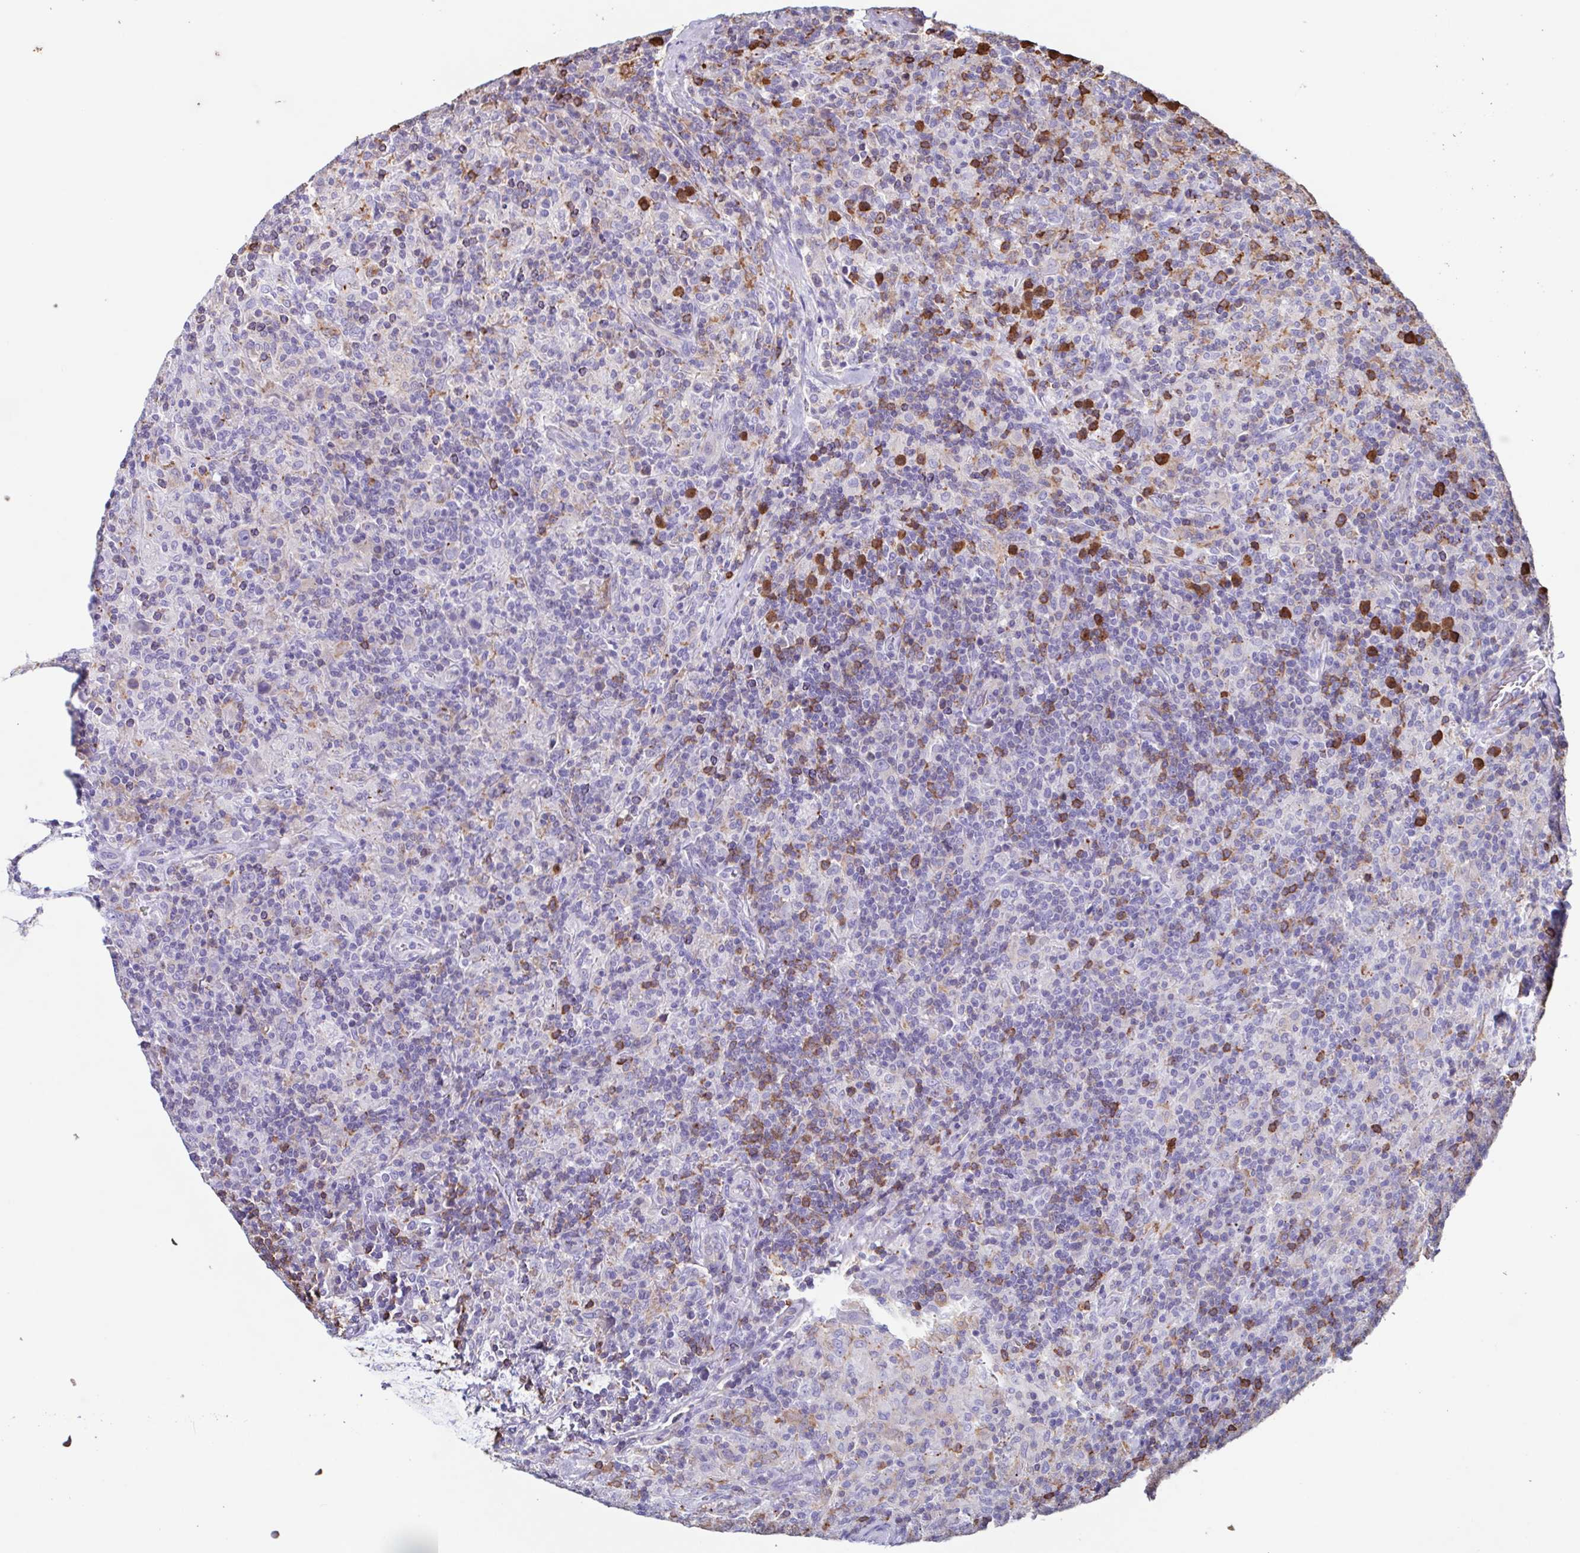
{"staining": {"intensity": "negative", "quantity": "none", "location": "none"}, "tissue": "lymphoma", "cell_type": "Tumor cells", "image_type": "cancer", "snomed": [{"axis": "morphology", "description": "Hodgkin's disease, NOS"}, {"axis": "topography", "description": "Lymph node"}], "caption": "Micrograph shows no protein staining in tumor cells of lymphoma tissue.", "gene": "TPD52", "patient": {"sex": "male", "age": 70}}